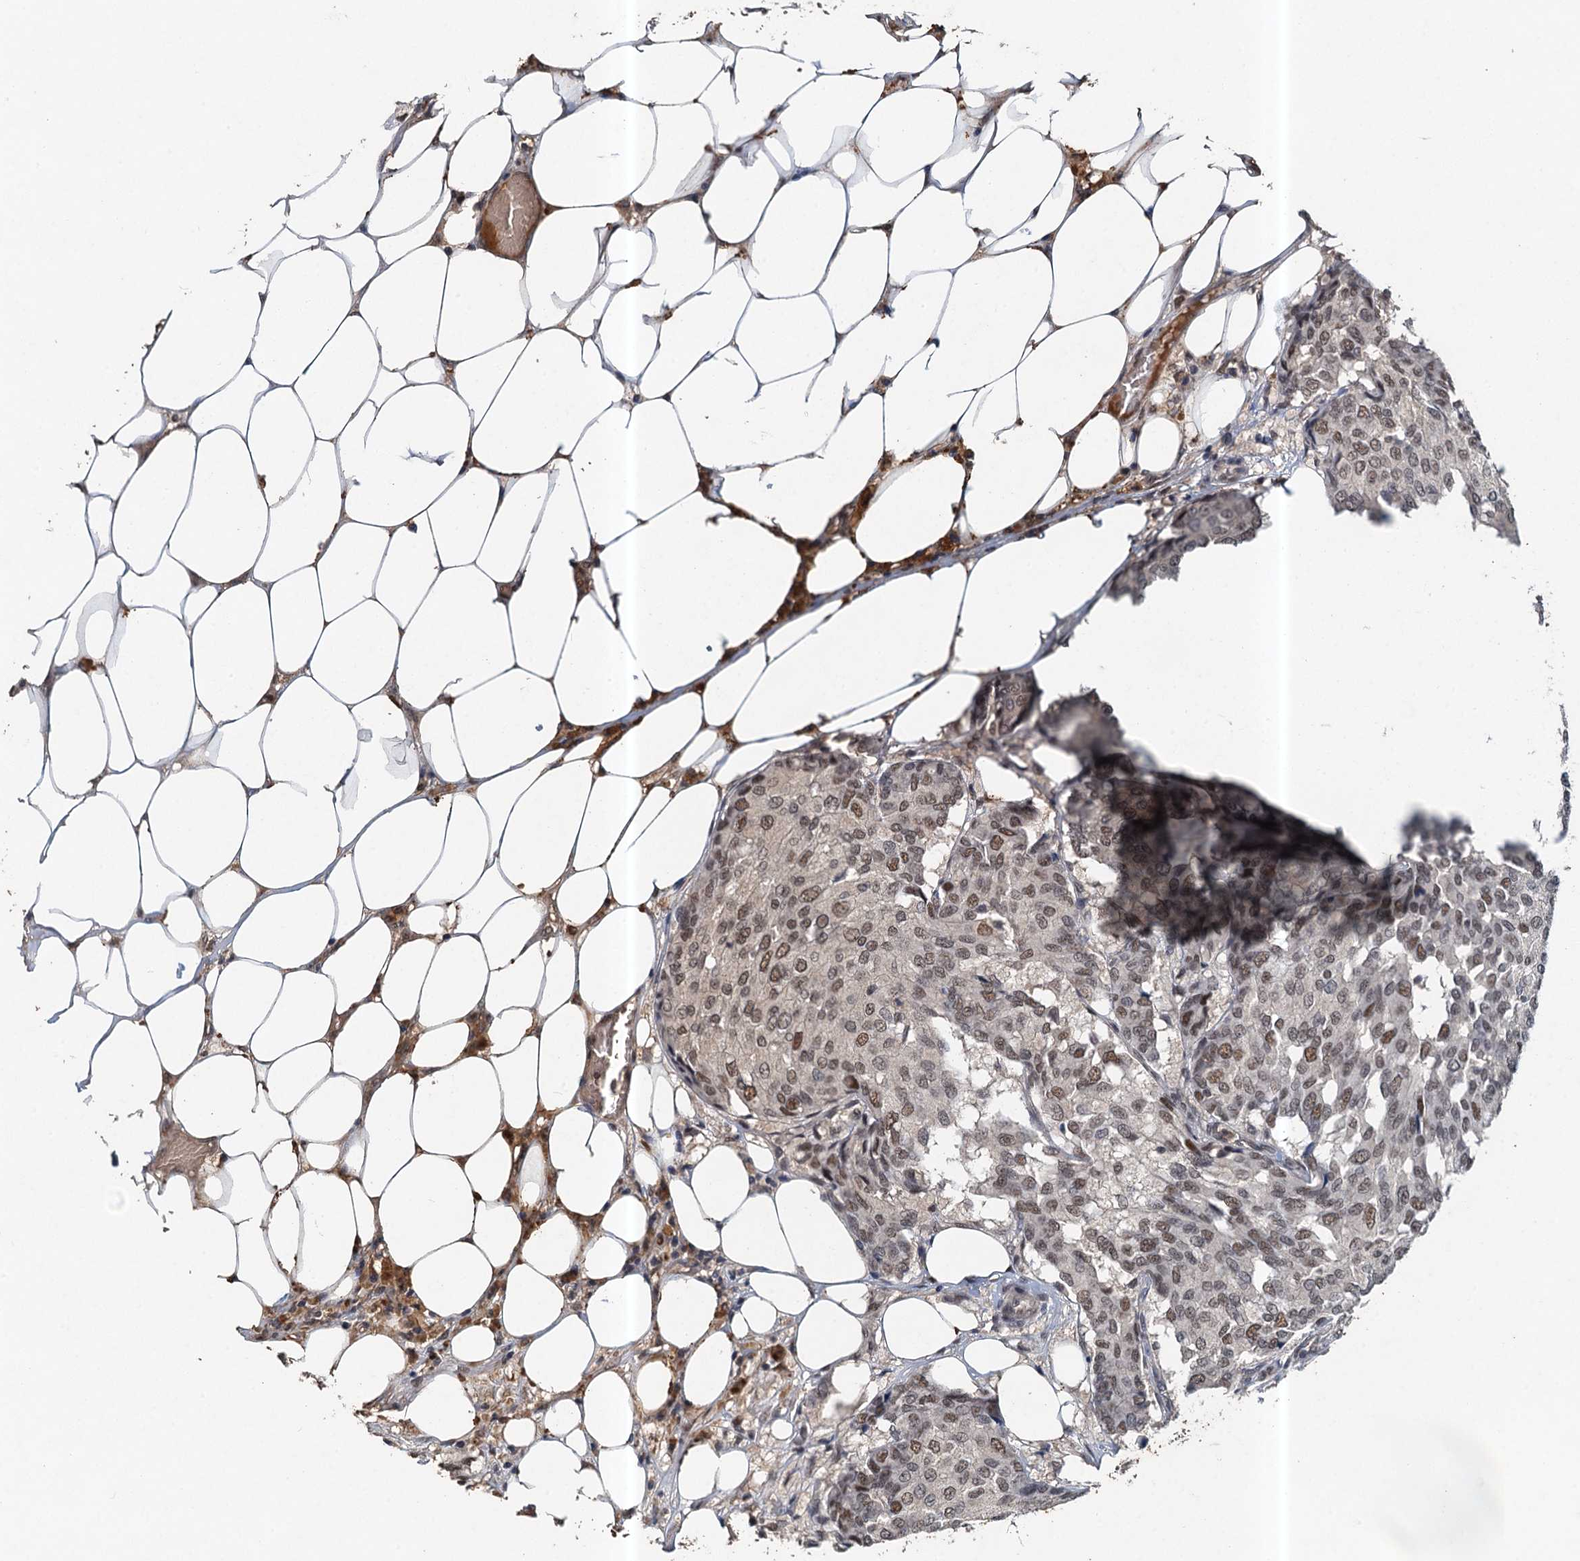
{"staining": {"intensity": "moderate", "quantity": "25%-75%", "location": "nuclear"}, "tissue": "breast cancer", "cell_type": "Tumor cells", "image_type": "cancer", "snomed": [{"axis": "morphology", "description": "Duct carcinoma"}, {"axis": "topography", "description": "Breast"}], "caption": "Human breast cancer stained with a brown dye shows moderate nuclear positive staining in approximately 25%-75% of tumor cells.", "gene": "CSTF3", "patient": {"sex": "female", "age": 75}}